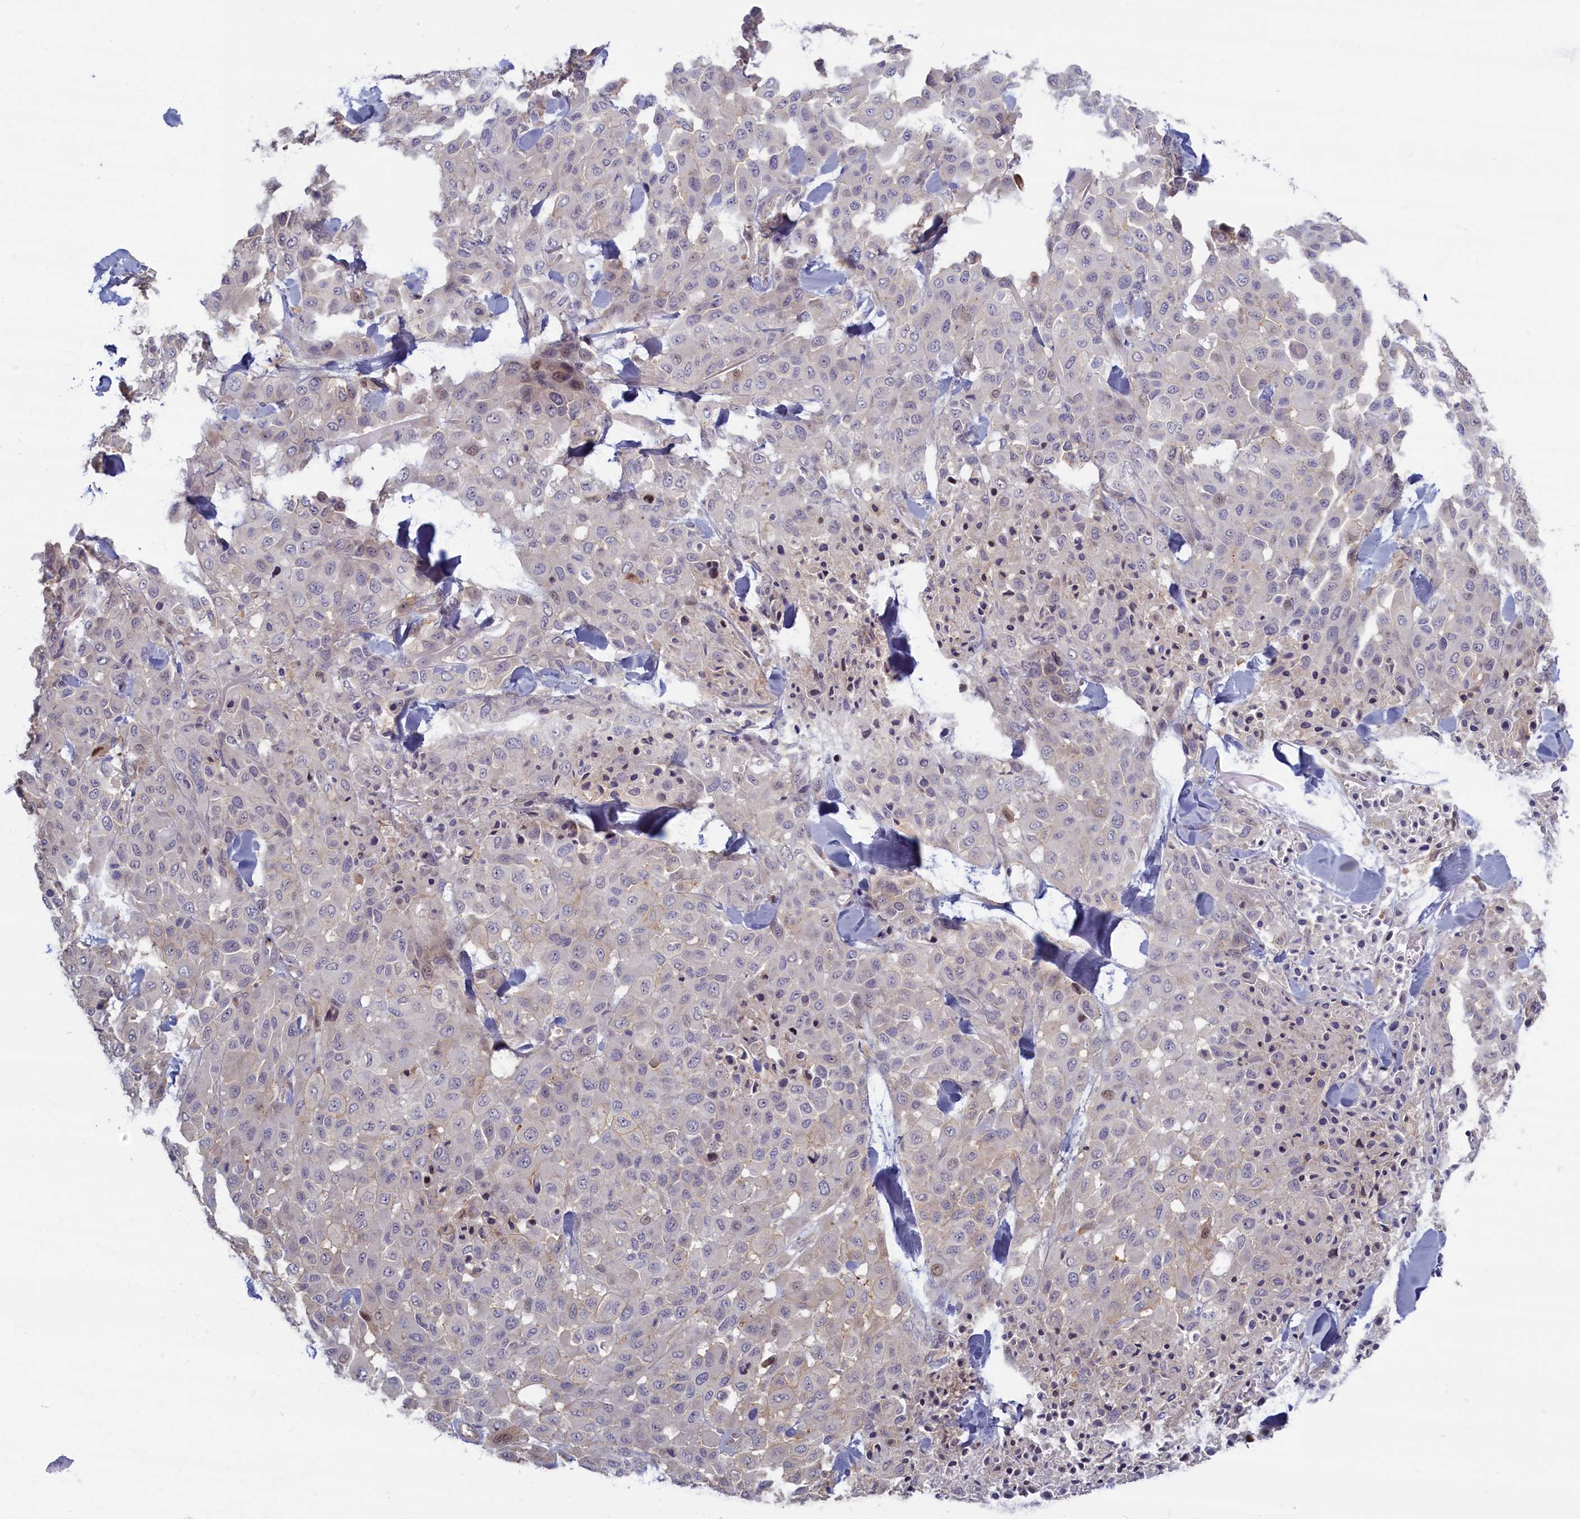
{"staining": {"intensity": "negative", "quantity": "none", "location": "none"}, "tissue": "melanoma", "cell_type": "Tumor cells", "image_type": "cancer", "snomed": [{"axis": "morphology", "description": "Malignant melanoma, Metastatic site"}, {"axis": "topography", "description": "Skin"}], "caption": "Melanoma stained for a protein using immunohistochemistry (IHC) exhibits no expression tumor cells.", "gene": "TRPM4", "patient": {"sex": "female", "age": 81}}